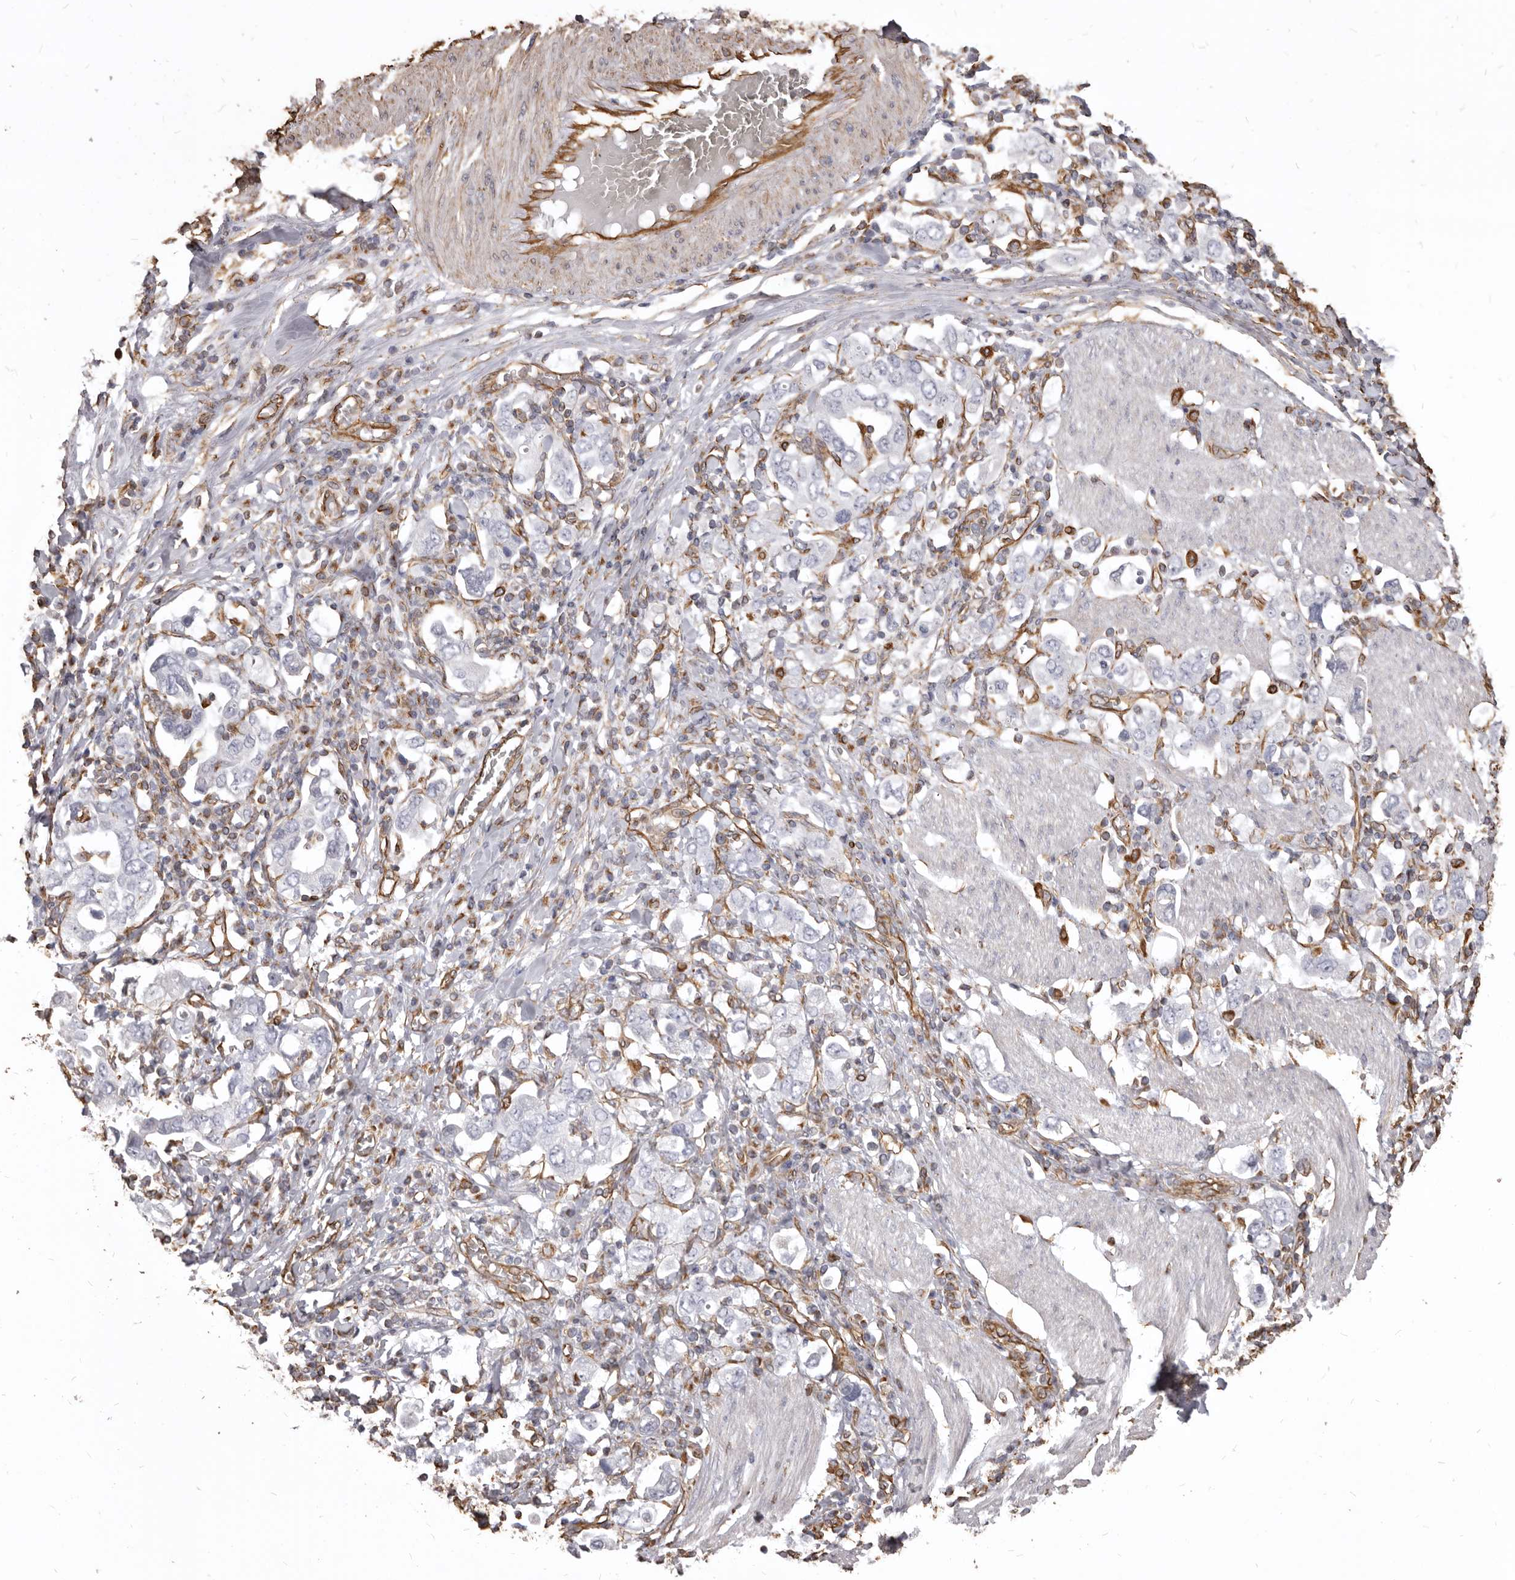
{"staining": {"intensity": "negative", "quantity": "none", "location": "none"}, "tissue": "stomach cancer", "cell_type": "Tumor cells", "image_type": "cancer", "snomed": [{"axis": "morphology", "description": "Adenocarcinoma, NOS"}, {"axis": "topography", "description": "Stomach, upper"}], "caption": "Histopathology image shows no significant protein expression in tumor cells of stomach cancer. Nuclei are stained in blue.", "gene": "MTURN", "patient": {"sex": "male", "age": 62}}